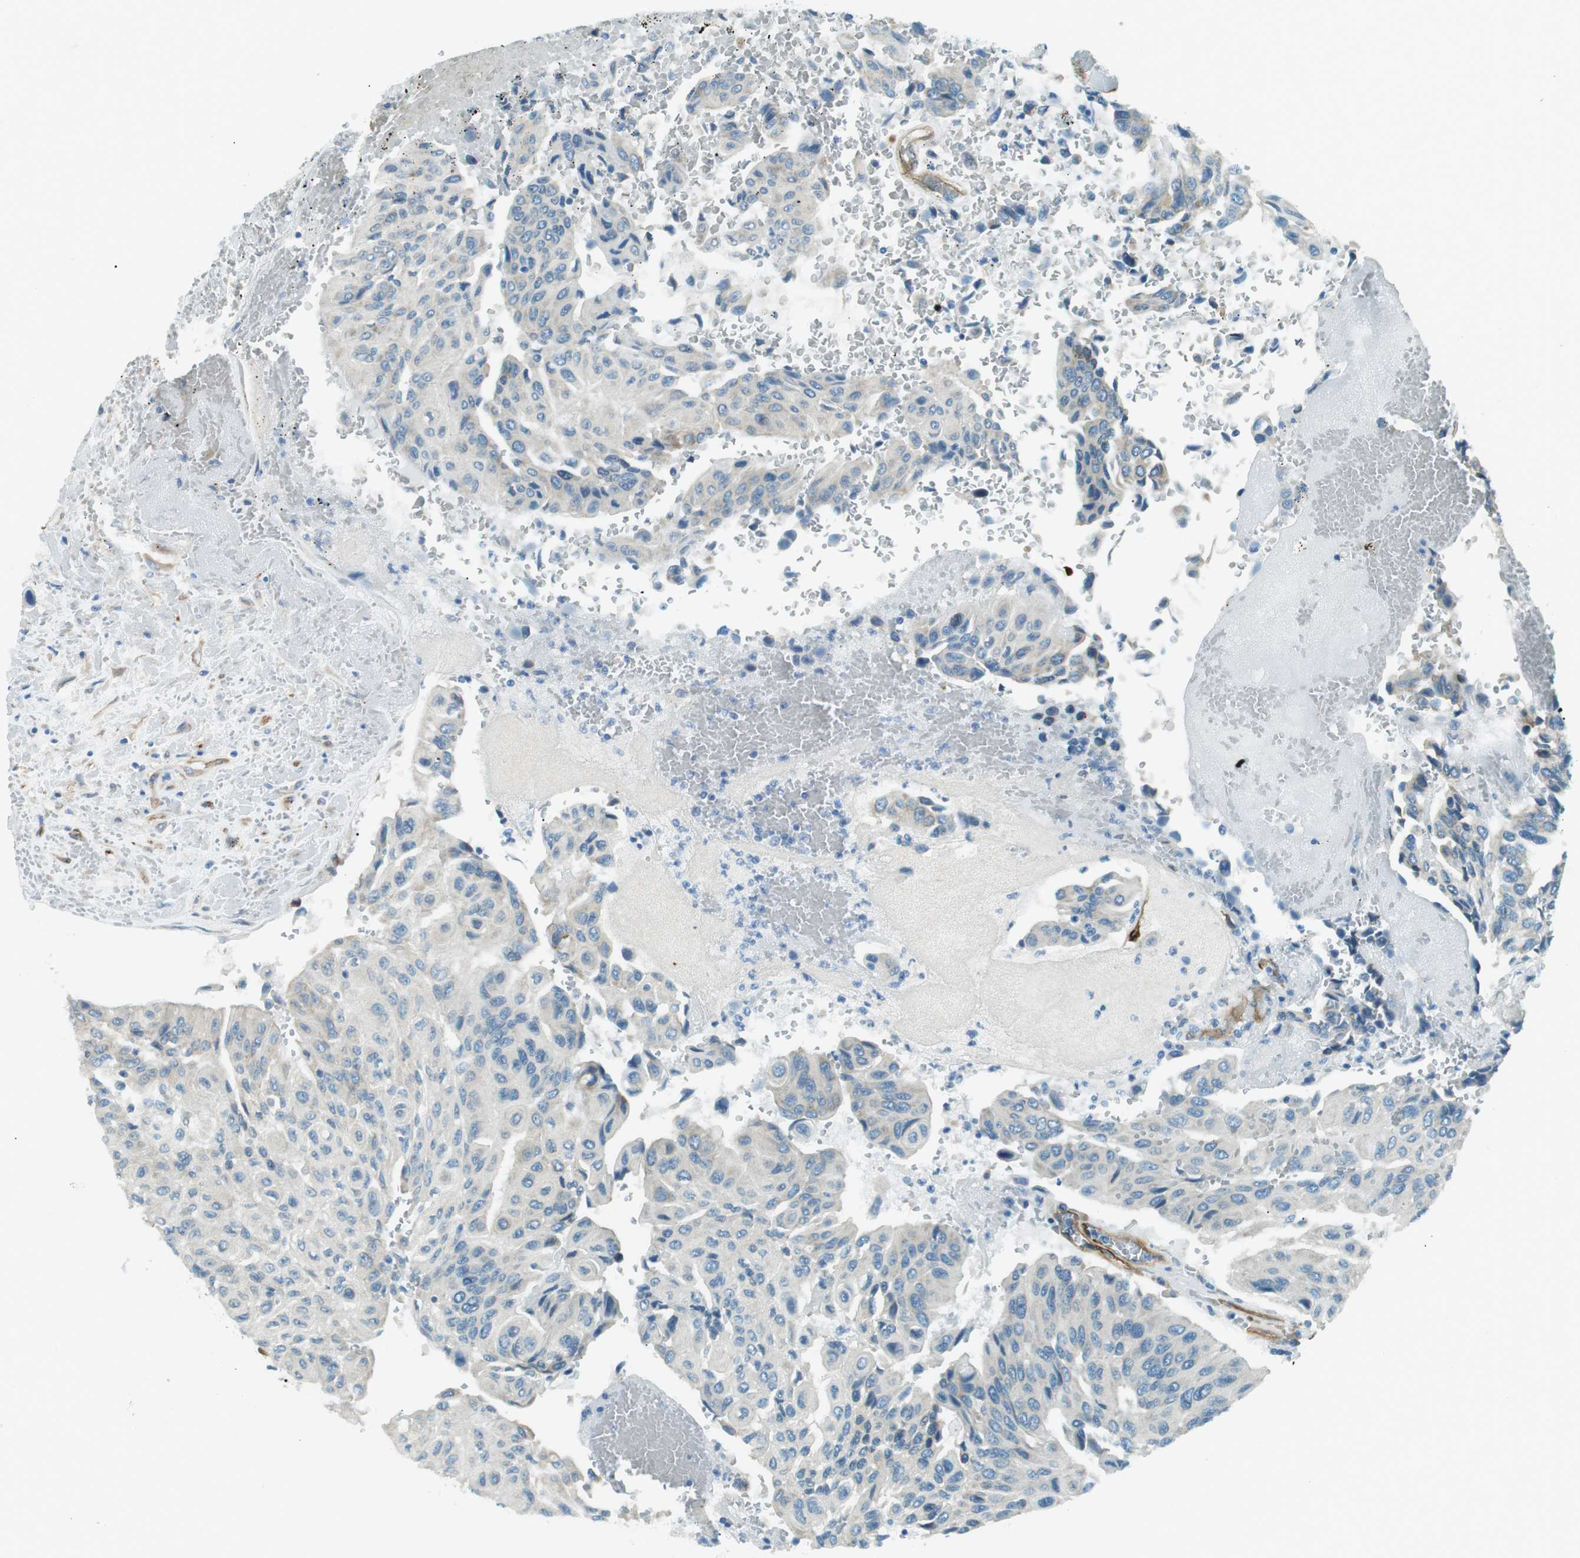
{"staining": {"intensity": "negative", "quantity": "none", "location": "none"}, "tissue": "urothelial cancer", "cell_type": "Tumor cells", "image_type": "cancer", "snomed": [{"axis": "morphology", "description": "Urothelial carcinoma, High grade"}, {"axis": "topography", "description": "Urinary bladder"}], "caption": "A high-resolution histopathology image shows IHC staining of urothelial cancer, which reveals no significant staining in tumor cells.", "gene": "ODR4", "patient": {"sex": "male", "age": 66}}